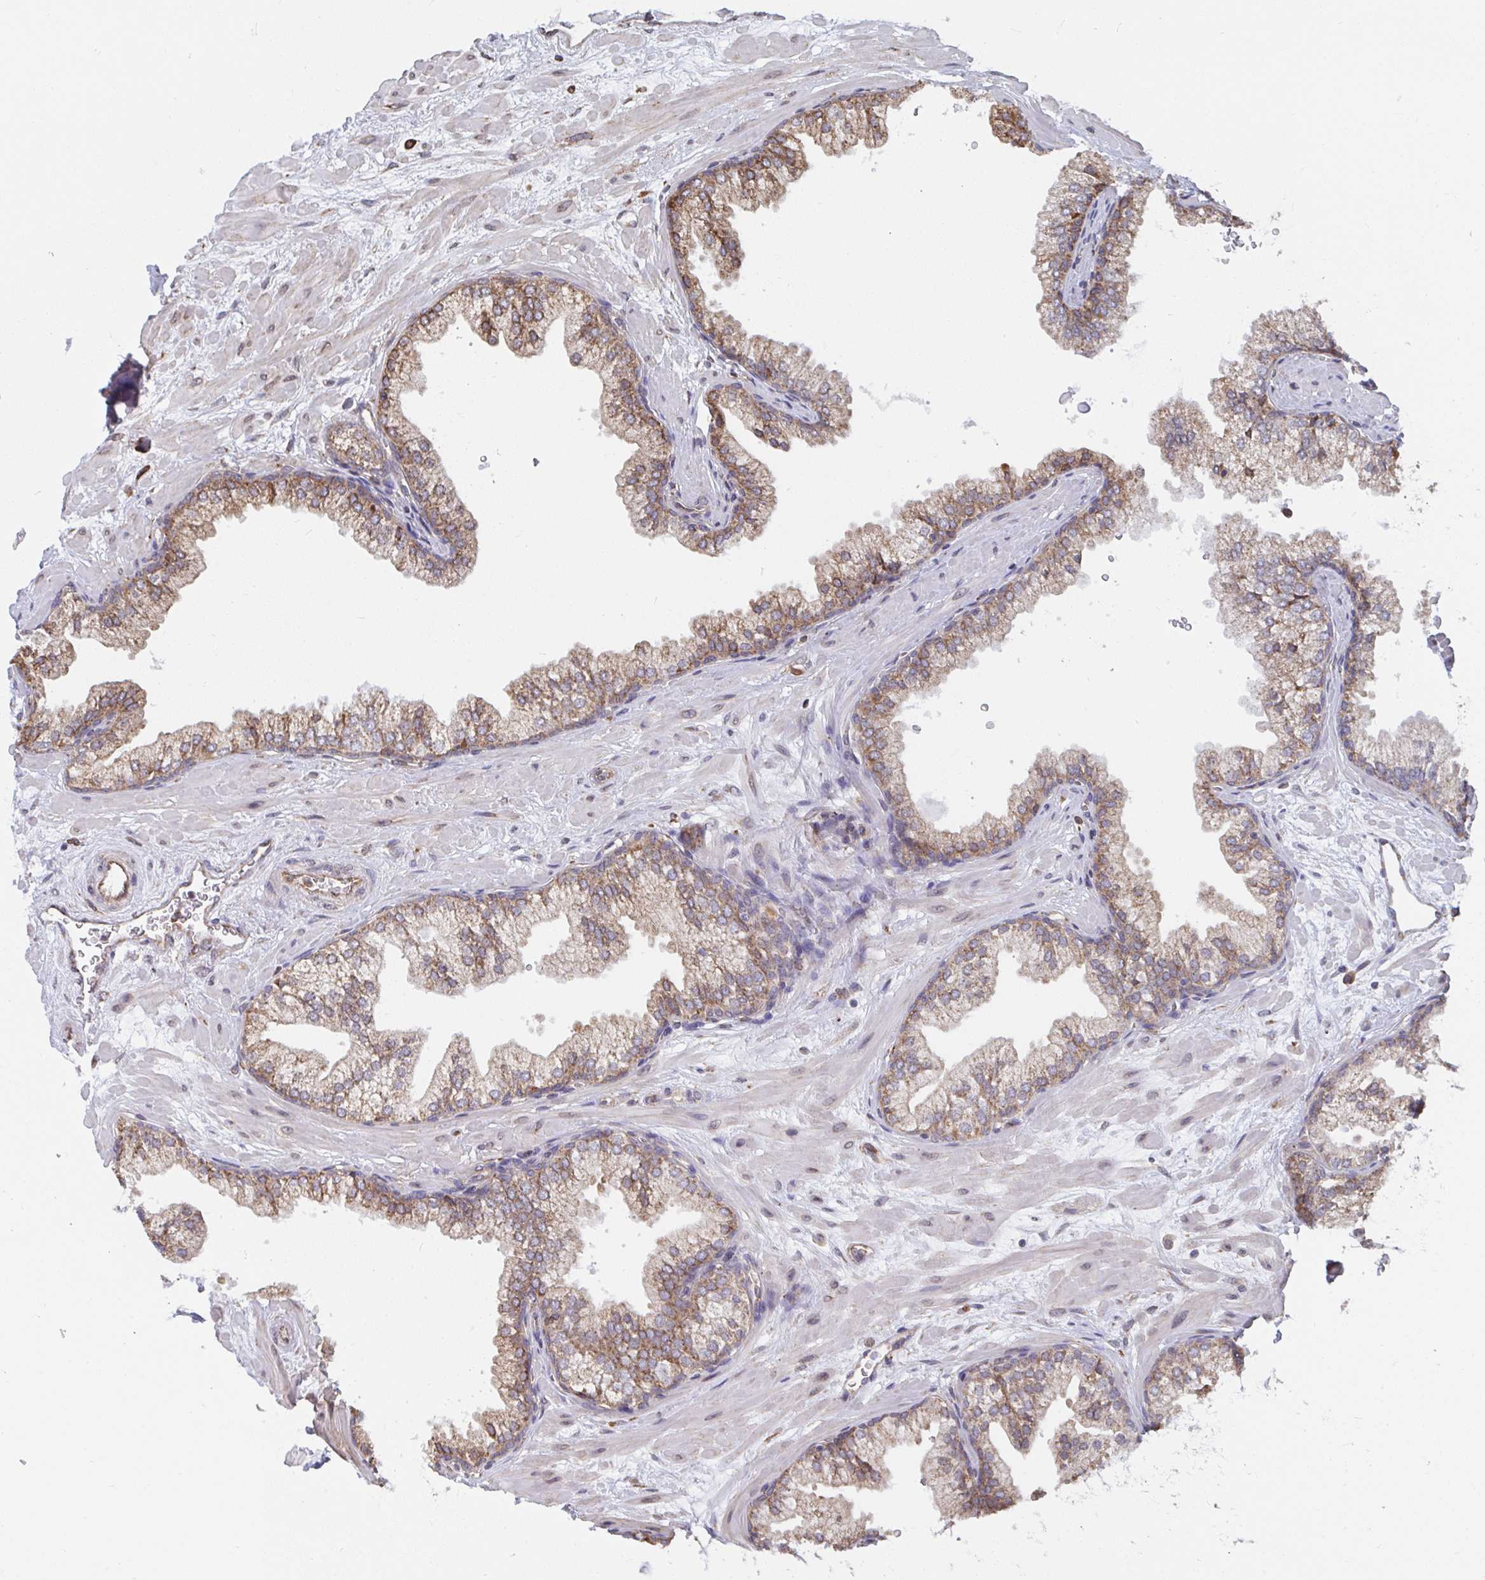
{"staining": {"intensity": "moderate", "quantity": ">75%", "location": "cytoplasmic/membranous"}, "tissue": "prostate", "cell_type": "Glandular cells", "image_type": "normal", "snomed": [{"axis": "morphology", "description": "Normal tissue, NOS"}, {"axis": "topography", "description": "Prostate"}, {"axis": "topography", "description": "Peripheral nerve tissue"}], "caption": "Glandular cells reveal medium levels of moderate cytoplasmic/membranous positivity in approximately >75% of cells in unremarkable human prostate. (brown staining indicates protein expression, while blue staining denotes nuclei).", "gene": "ELAVL1", "patient": {"sex": "male", "age": 61}}